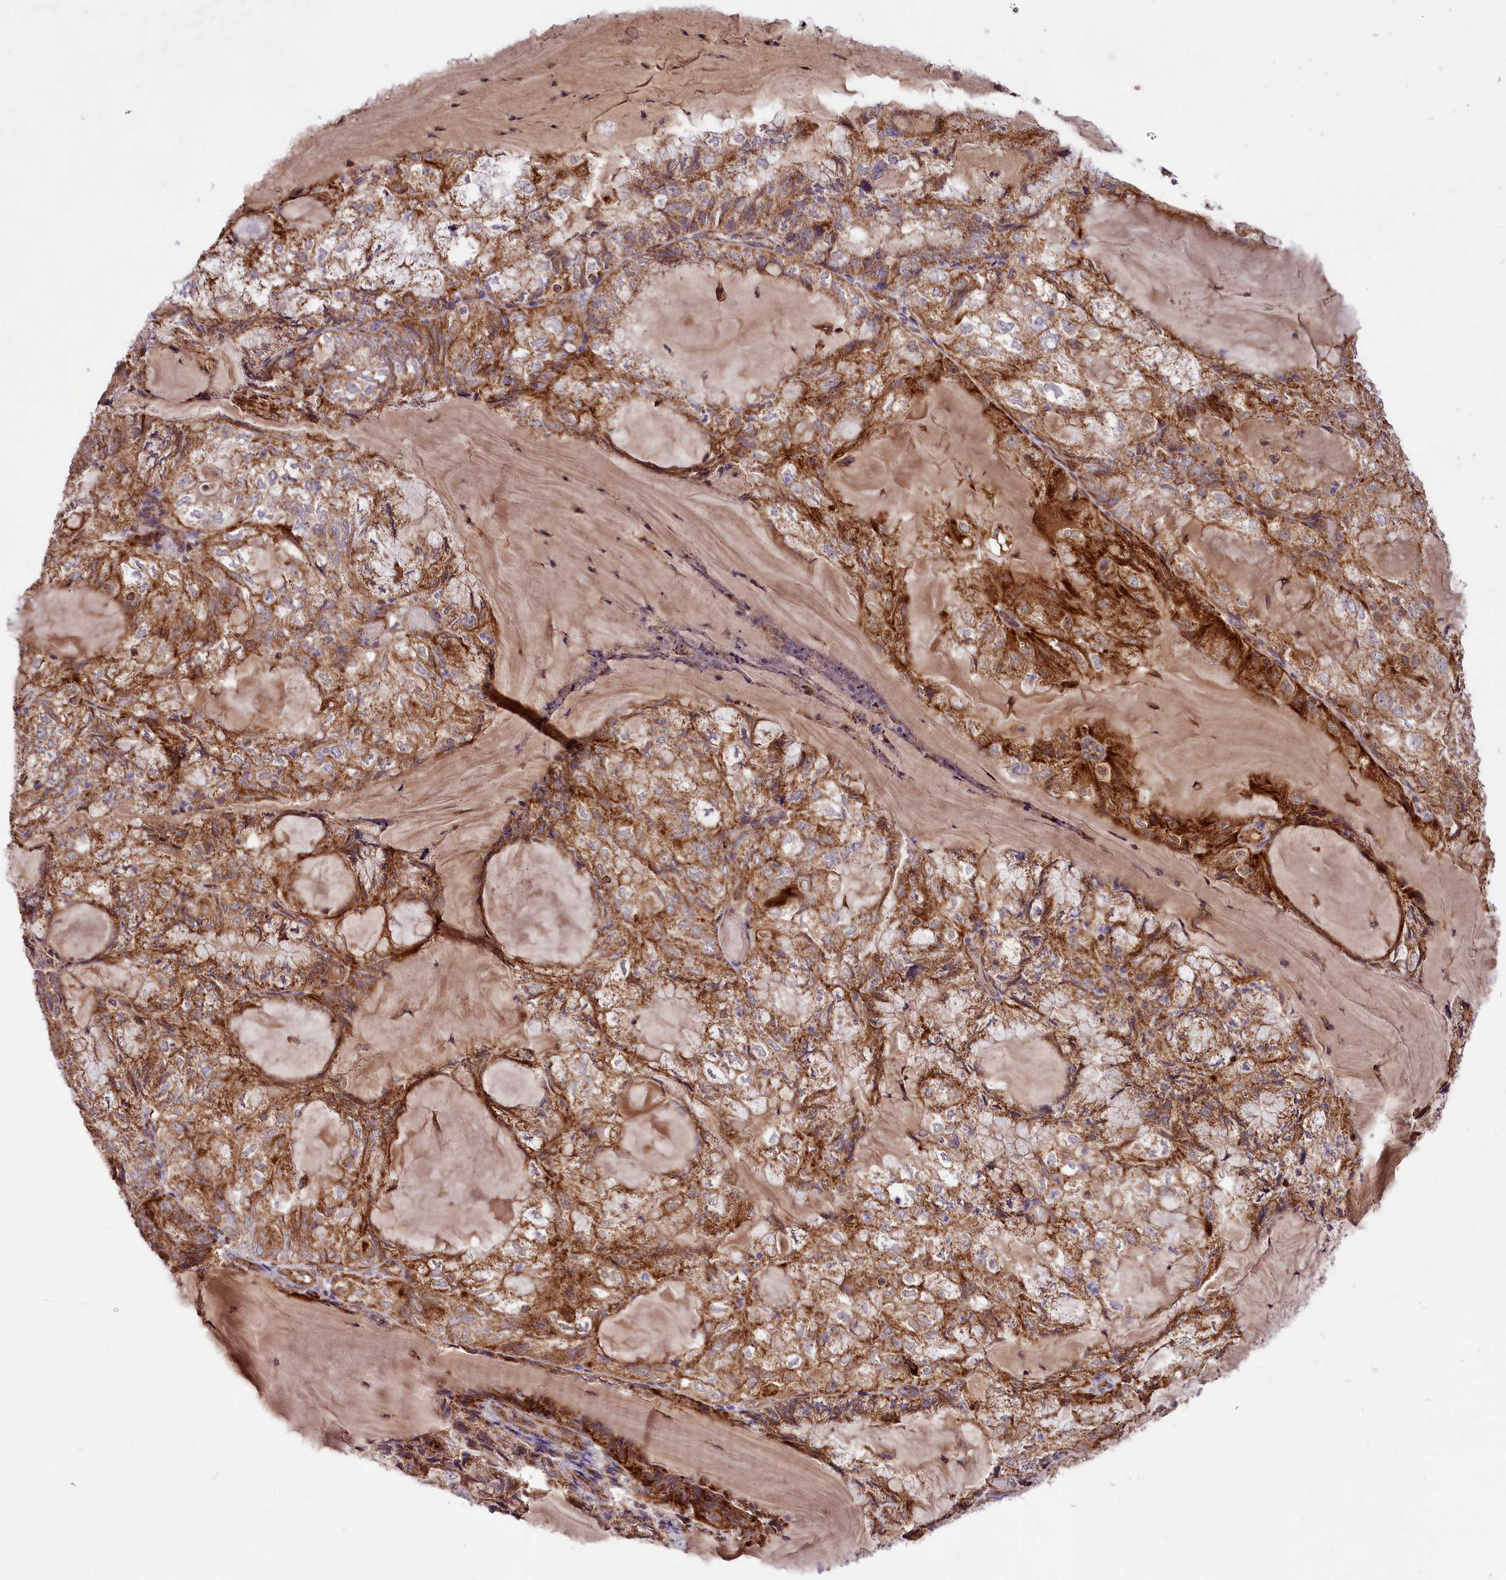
{"staining": {"intensity": "moderate", "quantity": ">75%", "location": "cytoplasmic/membranous"}, "tissue": "endometrial cancer", "cell_type": "Tumor cells", "image_type": "cancer", "snomed": [{"axis": "morphology", "description": "Adenocarcinoma, NOS"}, {"axis": "topography", "description": "Endometrium"}], "caption": "Moderate cytoplasmic/membranous positivity is appreciated in about >75% of tumor cells in adenocarcinoma (endometrial). (IHC, brightfield microscopy, high magnification).", "gene": "COX17", "patient": {"sex": "female", "age": 81}}